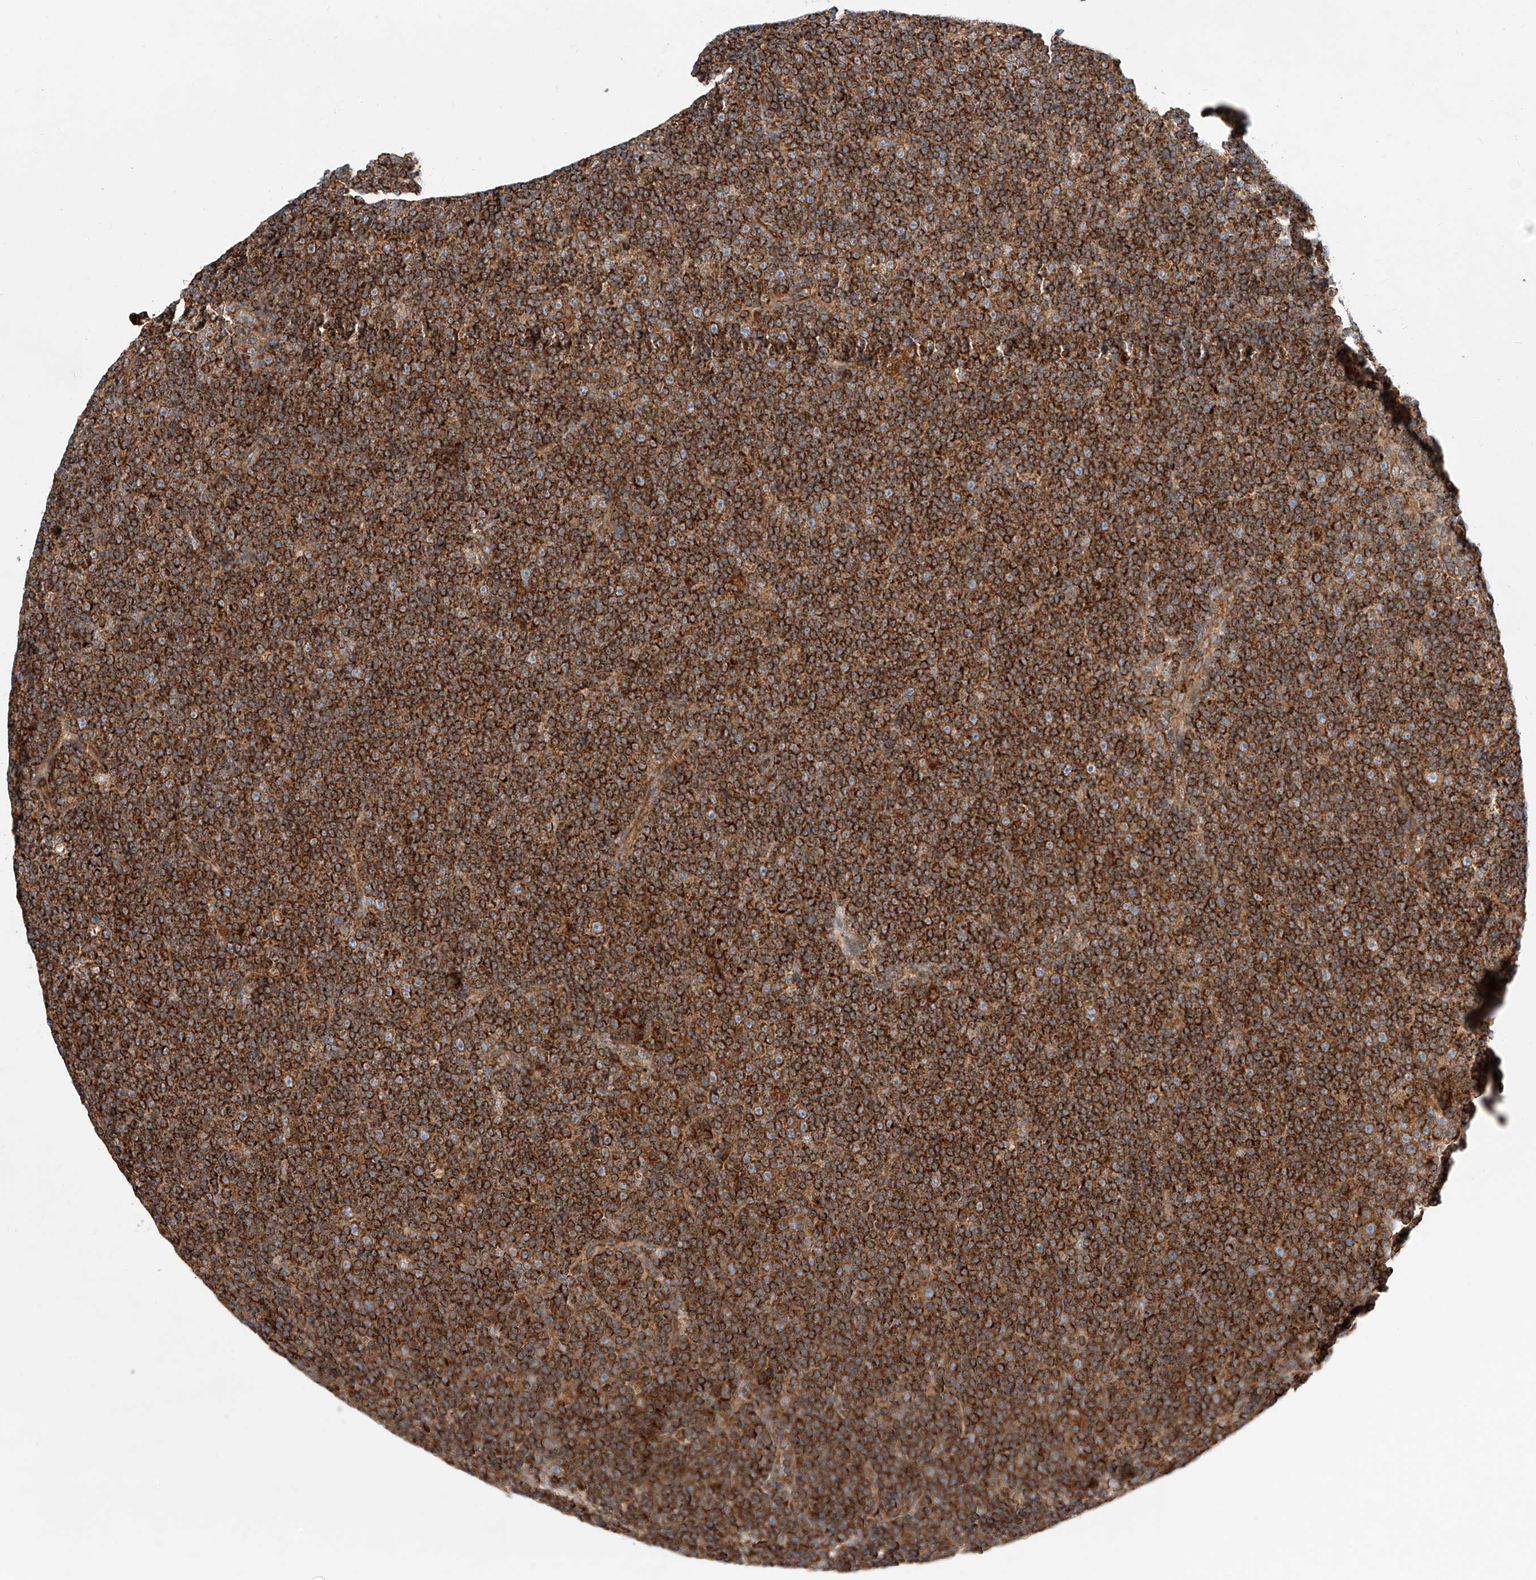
{"staining": {"intensity": "strong", "quantity": ">75%", "location": "cytoplasmic/membranous"}, "tissue": "lymphoma", "cell_type": "Tumor cells", "image_type": "cancer", "snomed": [{"axis": "morphology", "description": "Malignant lymphoma, non-Hodgkin's type, Low grade"}, {"axis": "topography", "description": "Lymph node"}], "caption": "Tumor cells reveal high levels of strong cytoplasmic/membranous positivity in approximately >75% of cells in human lymphoma.", "gene": "NR1D1", "patient": {"sex": "female", "age": 67}}